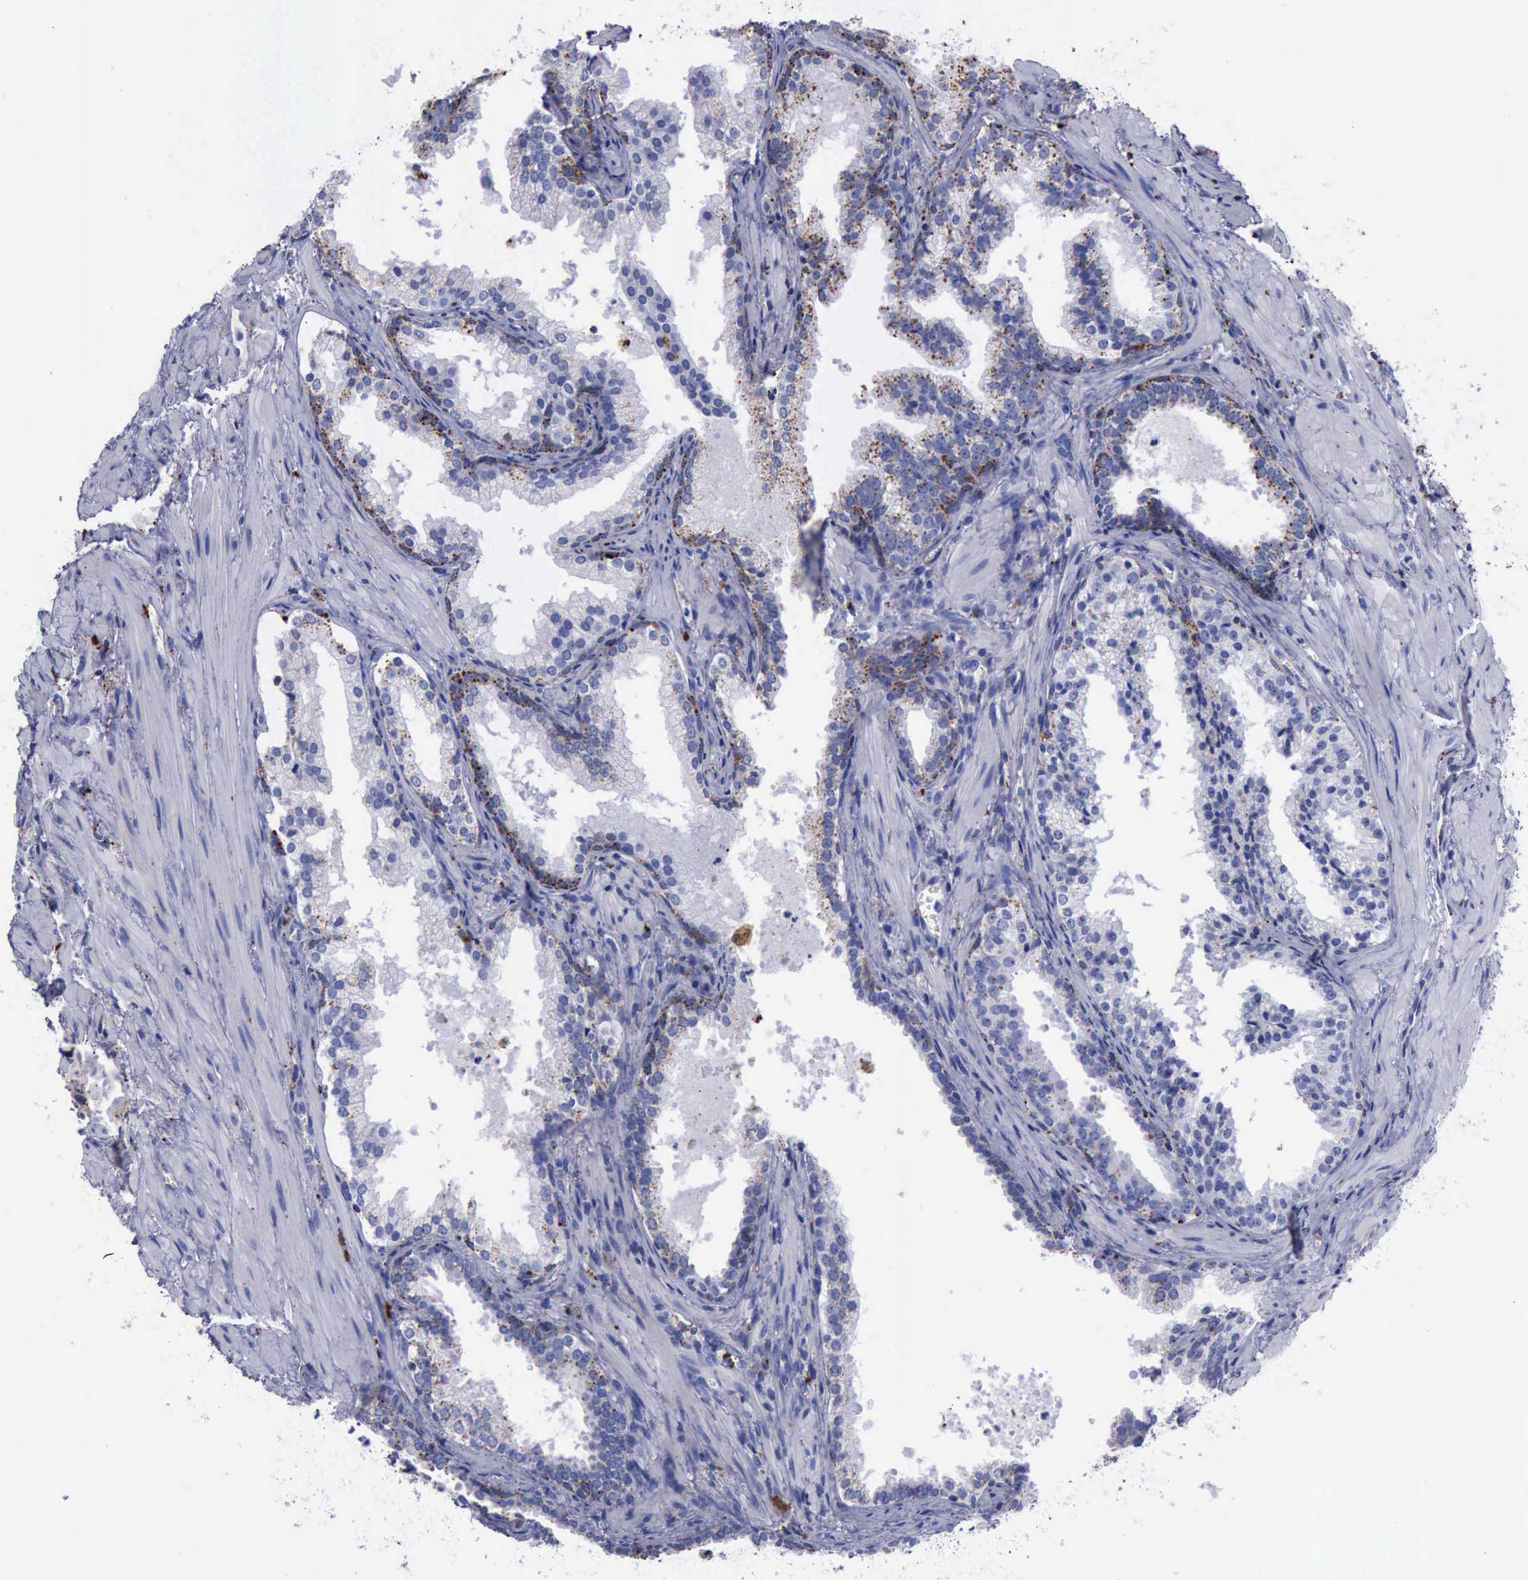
{"staining": {"intensity": "weak", "quantity": "<25%", "location": "cytoplasmic/membranous"}, "tissue": "prostate cancer", "cell_type": "Tumor cells", "image_type": "cancer", "snomed": [{"axis": "morphology", "description": "Adenocarcinoma, Medium grade"}, {"axis": "topography", "description": "Prostate"}], "caption": "A photomicrograph of human adenocarcinoma (medium-grade) (prostate) is negative for staining in tumor cells. (Immunohistochemistry (ihc), brightfield microscopy, high magnification).", "gene": "CTSD", "patient": {"sex": "male", "age": 64}}